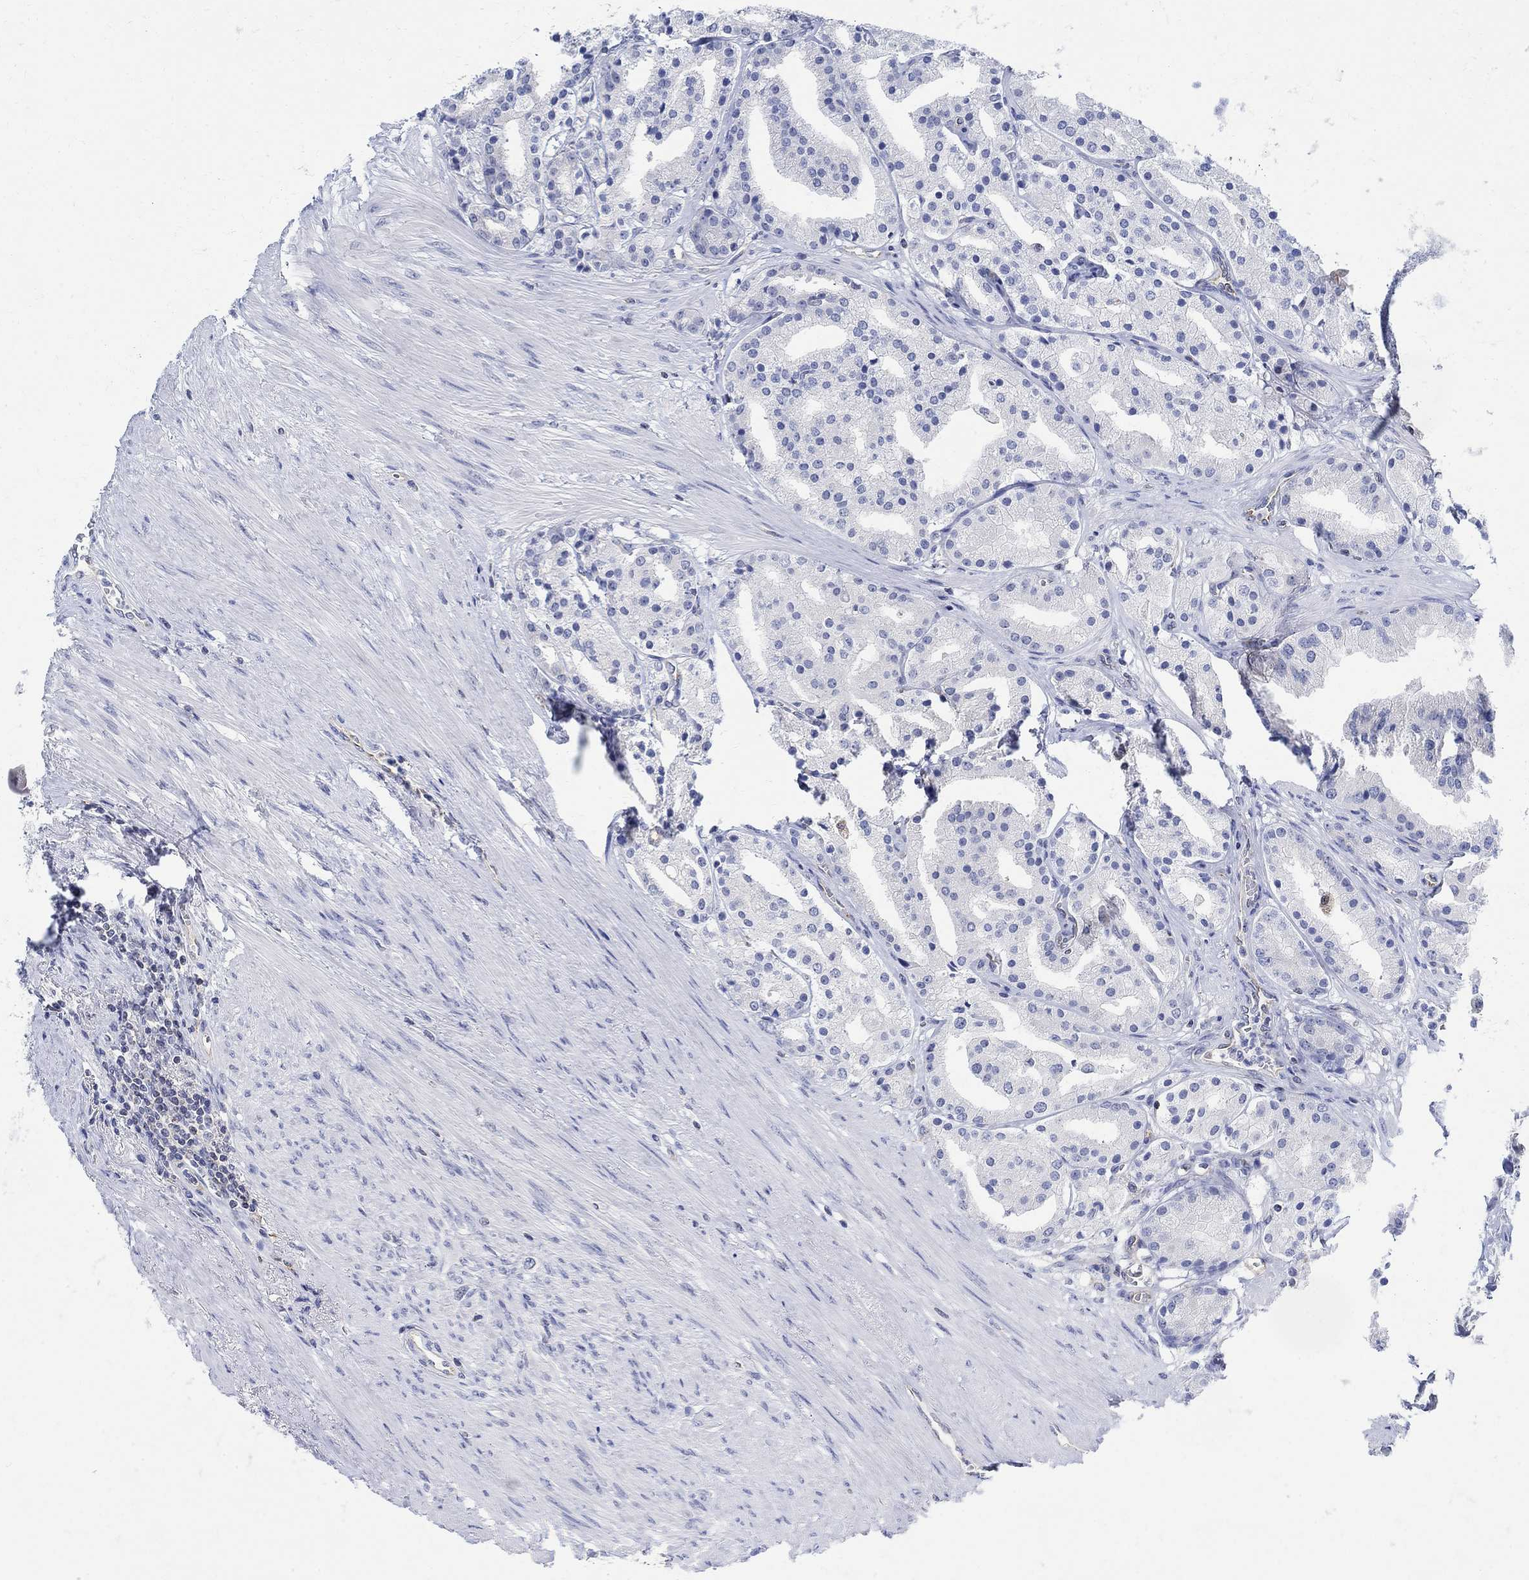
{"staining": {"intensity": "negative", "quantity": "none", "location": "none"}, "tissue": "prostate cancer", "cell_type": "Tumor cells", "image_type": "cancer", "snomed": [{"axis": "morphology", "description": "Adenocarcinoma, NOS"}, {"axis": "topography", "description": "Prostate"}], "caption": "This micrograph is of prostate cancer (adenocarcinoma) stained with immunohistochemistry to label a protein in brown with the nuclei are counter-stained blue. There is no expression in tumor cells.", "gene": "PHF21B", "patient": {"sex": "male", "age": 69}}